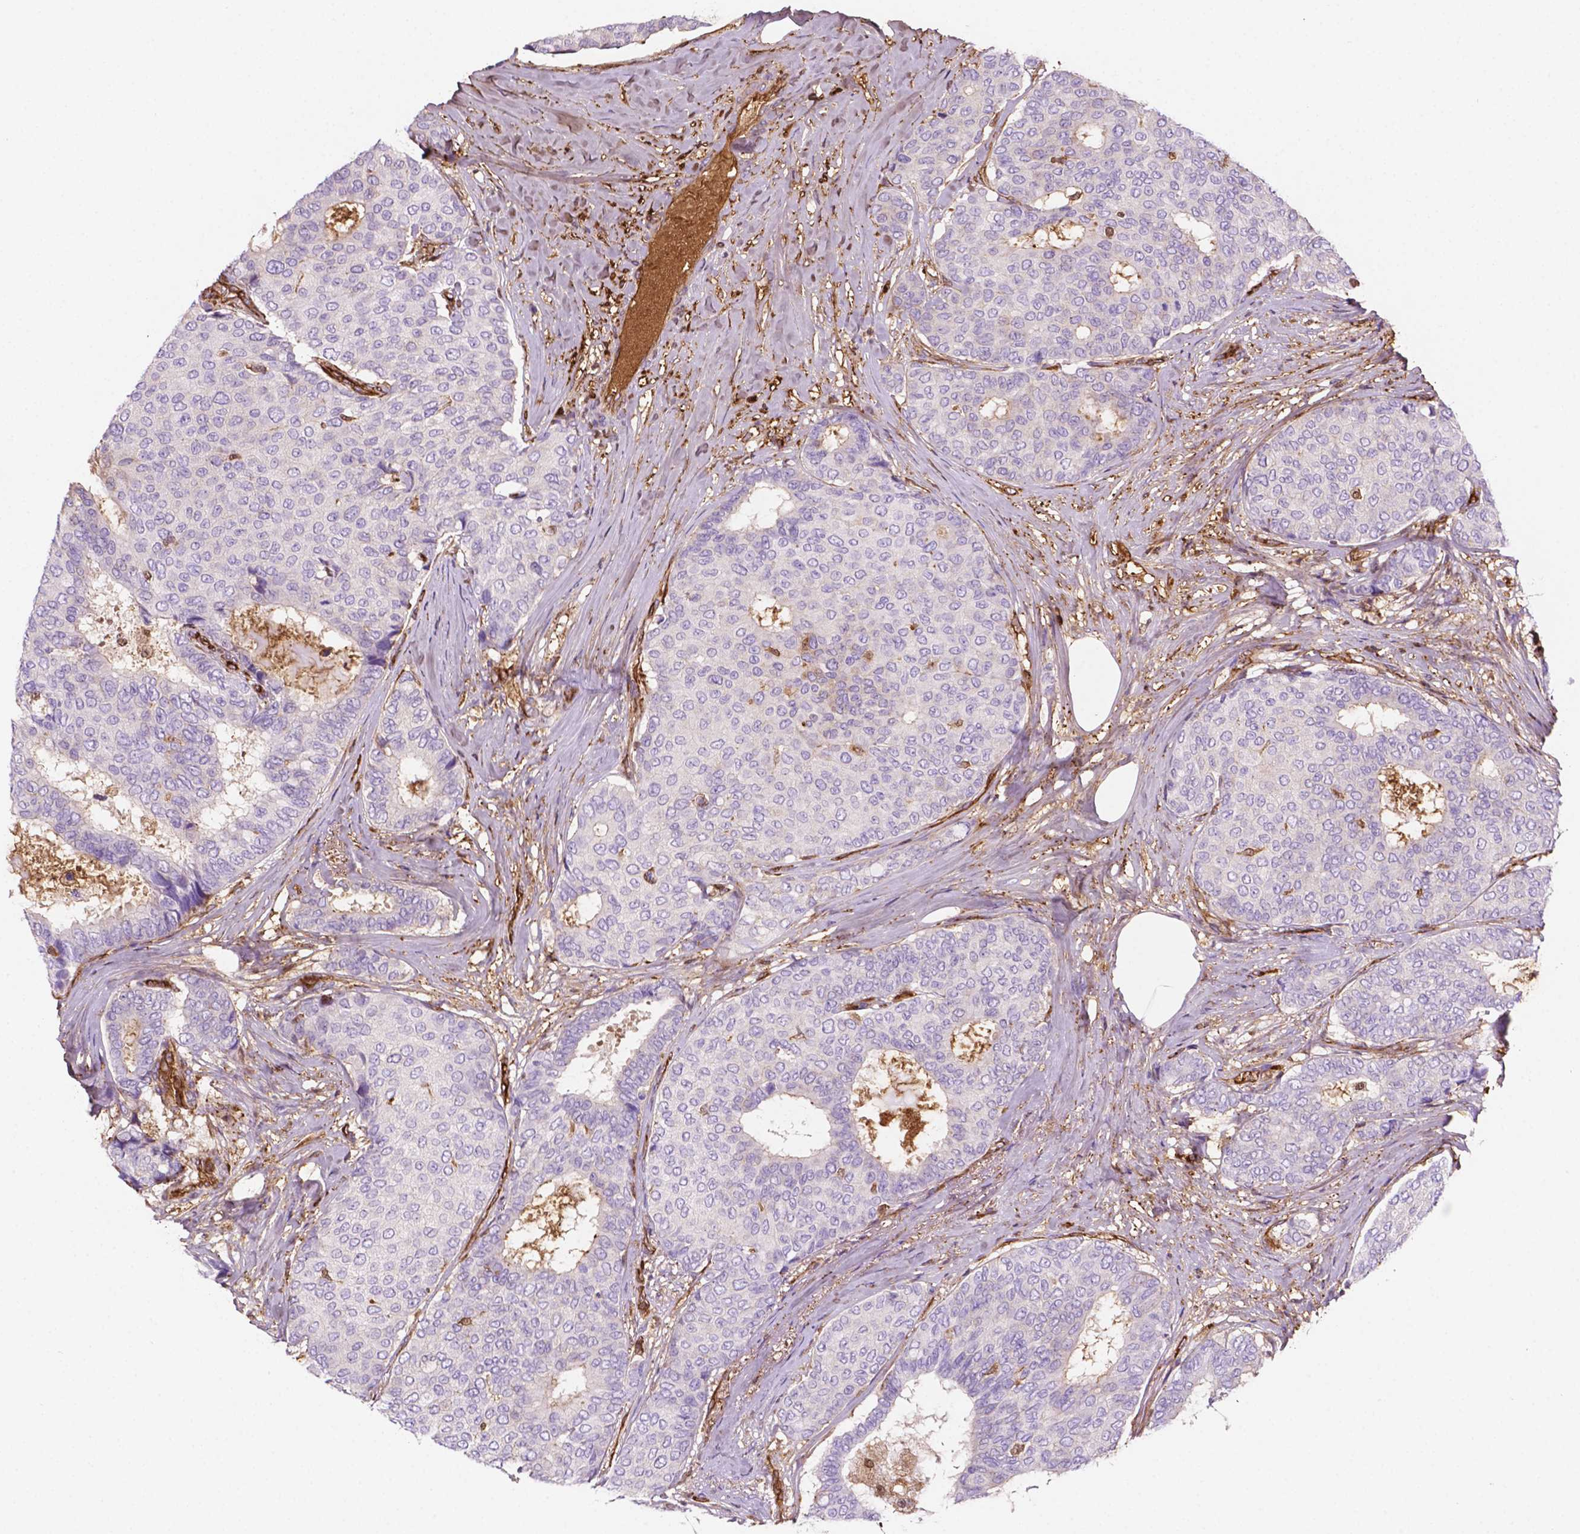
{"staining": {"intensity": "negative", "quantity": "none", "location": "none"}, "tissue": "breast cancer", "cell_type": "Tumor cells", "image_type": "cancer", "snomed": [{"axis": "morphology", "description": "Duct carcinoma"}, {"axis": "topography", "description": "Breast"}], "caption": "Tumor cells are negative for brown protein staining in breast cancer (intraductal carcinoma).", "gene": "DCN", "patient": {"sex": "female", "age": 75}}